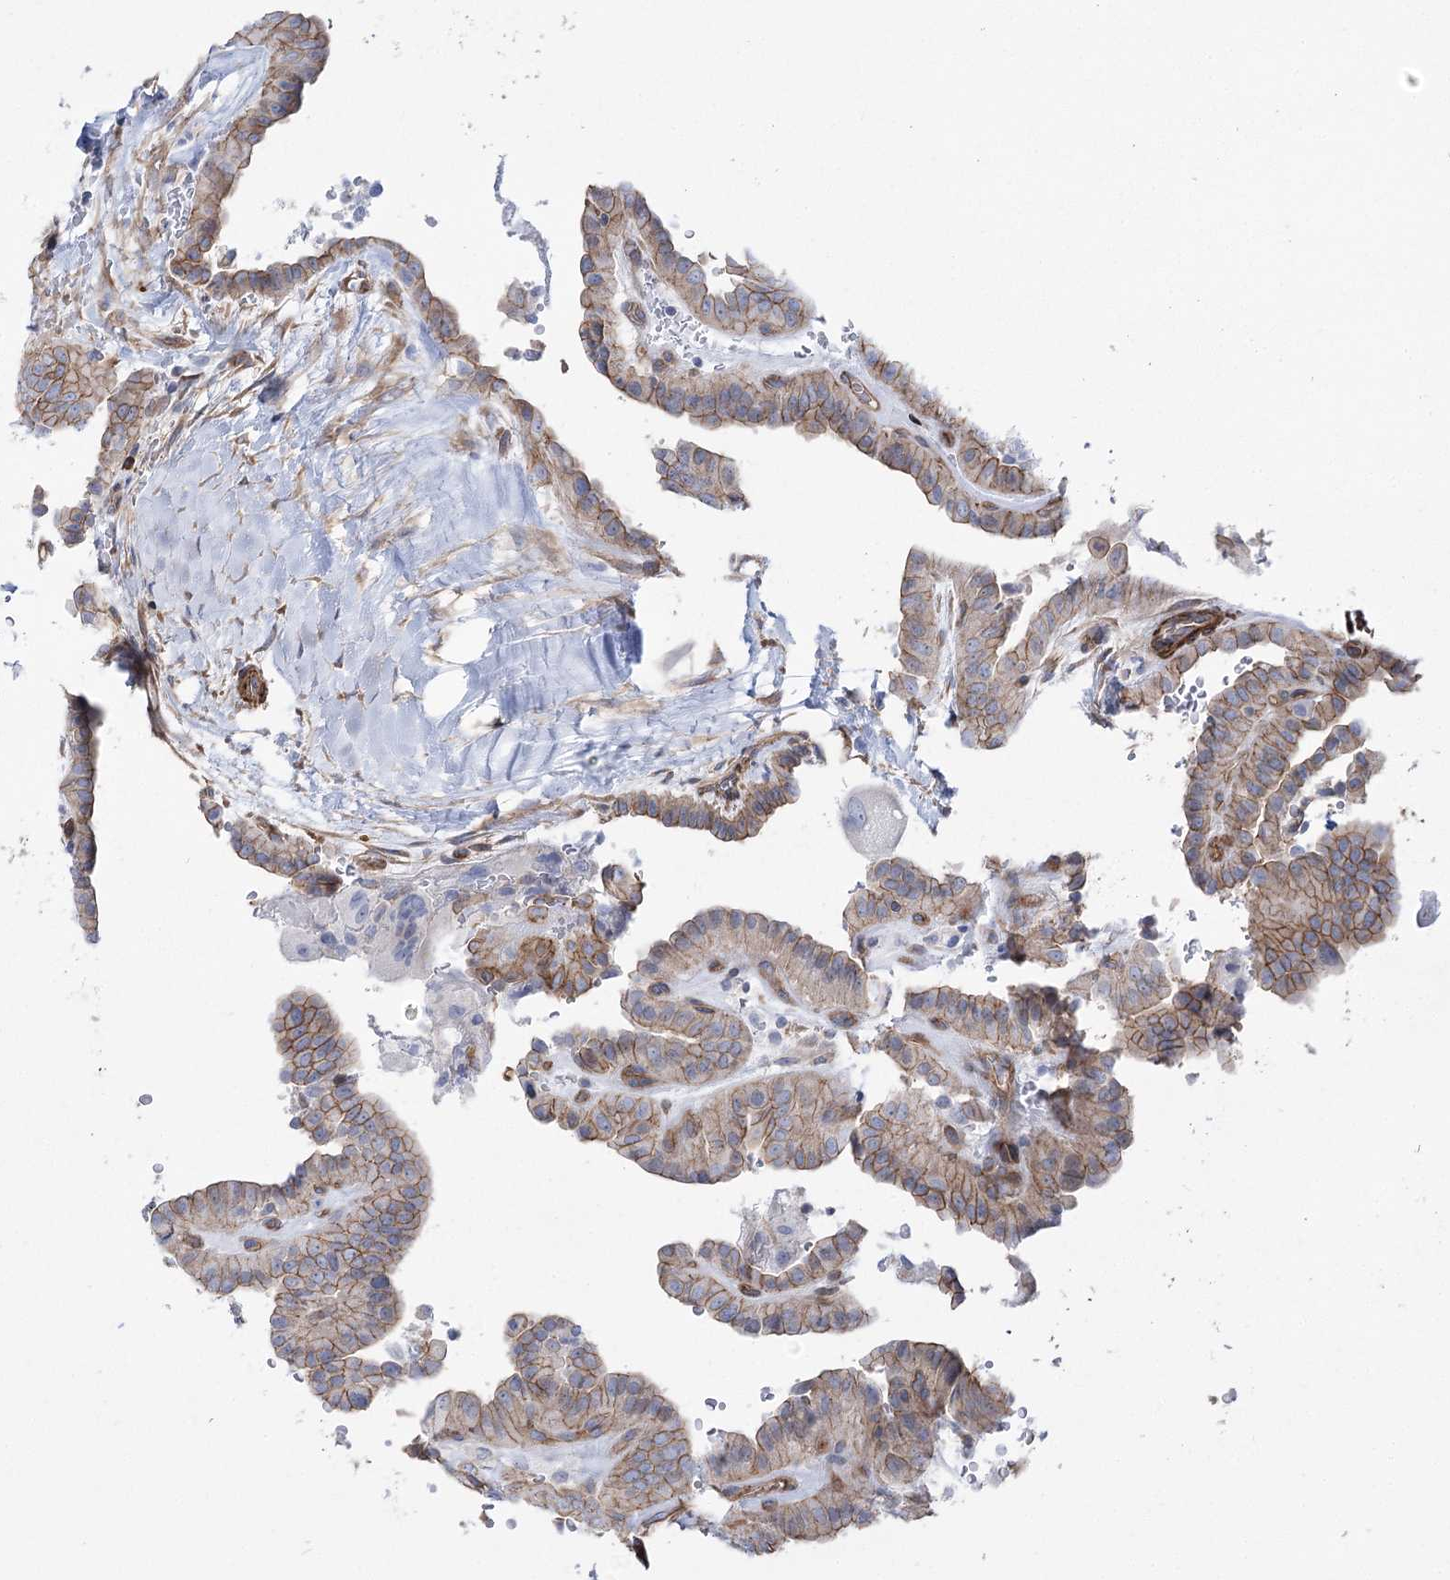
{"staining": {"intensity": "moderate", "quantity": ">75%", "location": "cytoplasmic/membranous"}, "tissue": "thyroid cancer", "cell_type": "Tumor cells", "image_type": "cancer", "snomed": [{"axis": "morphology", "description": "Papillary adenocarcinoma, NOS"}, {"axis": "topography", "description": "Thyroid gland"}], "caption": "A micrograph of thyroid cancer stained for a protein exhibits moderate cytoplasmic/membranous brown staining in tumor cells. (DAB = brown stain, brightfield microscopy at high magnification).", "gene": "PLEKHA5", "patient": {"sex": "male", "age": 77}}